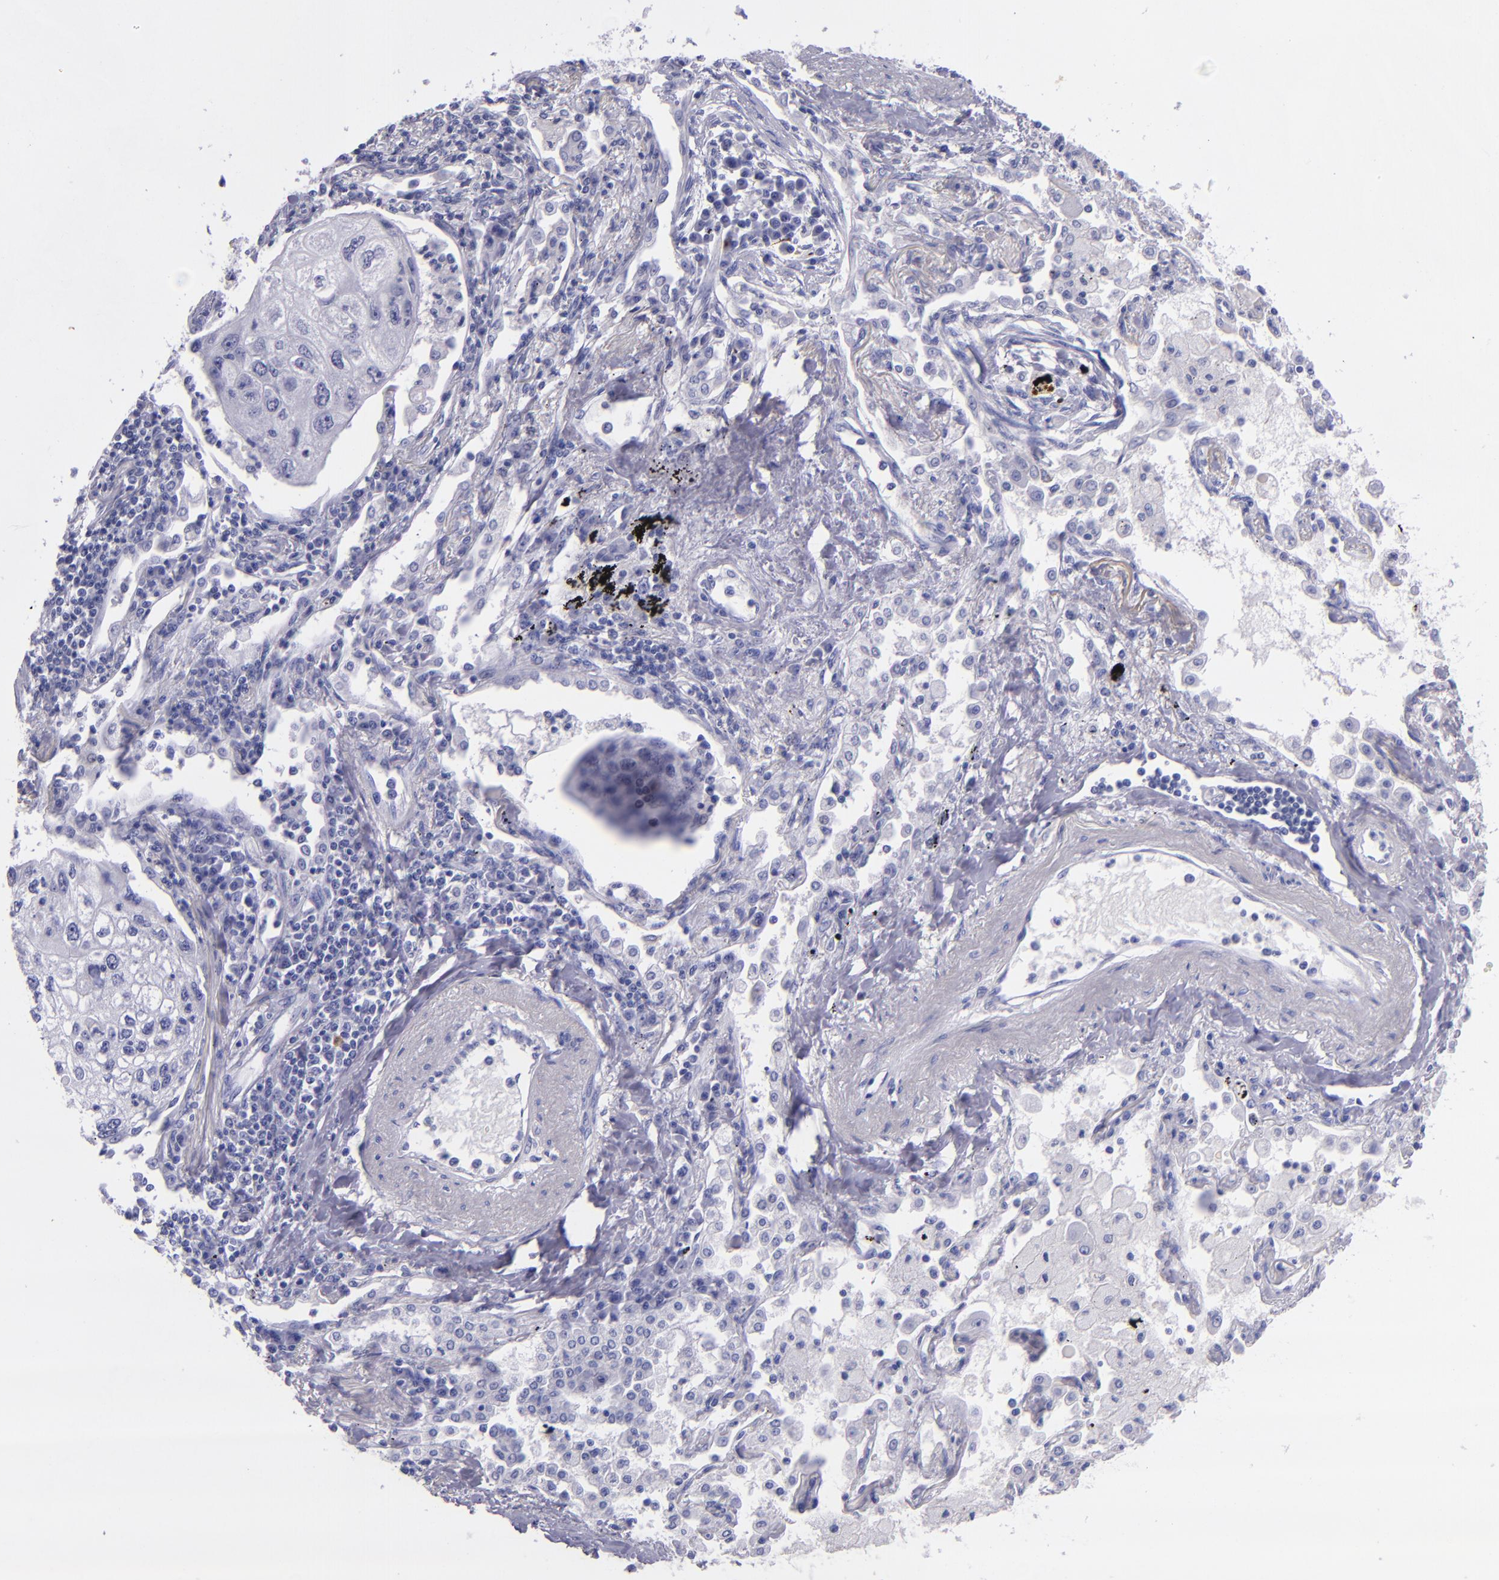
{"staining": {"intensity": "negative", "quantity": "none", "location": "none"}, "tissue": "lung cancer", "cell_type": "Tumor cells", "image_type": "cancer", "snomed": [{"axis": "morphology", "description": "Squamous cell carcinoma, NOS"}, {"axis": "topography", "description": "Lung"}], "caption": "Immunohistochemistry photomicrograph of neoplastic tissue: human lung squamous cell carcinoma stained with DAB (3,3'-diaminobenzidine) shows no significant protein staining in tumor cells. (DAB (3,3'-diaminobenzidine) immunohistochemistry (IHC), high magnification).", "gene": "TNNT3", "patient": {"sex": "male", "age": 75}}